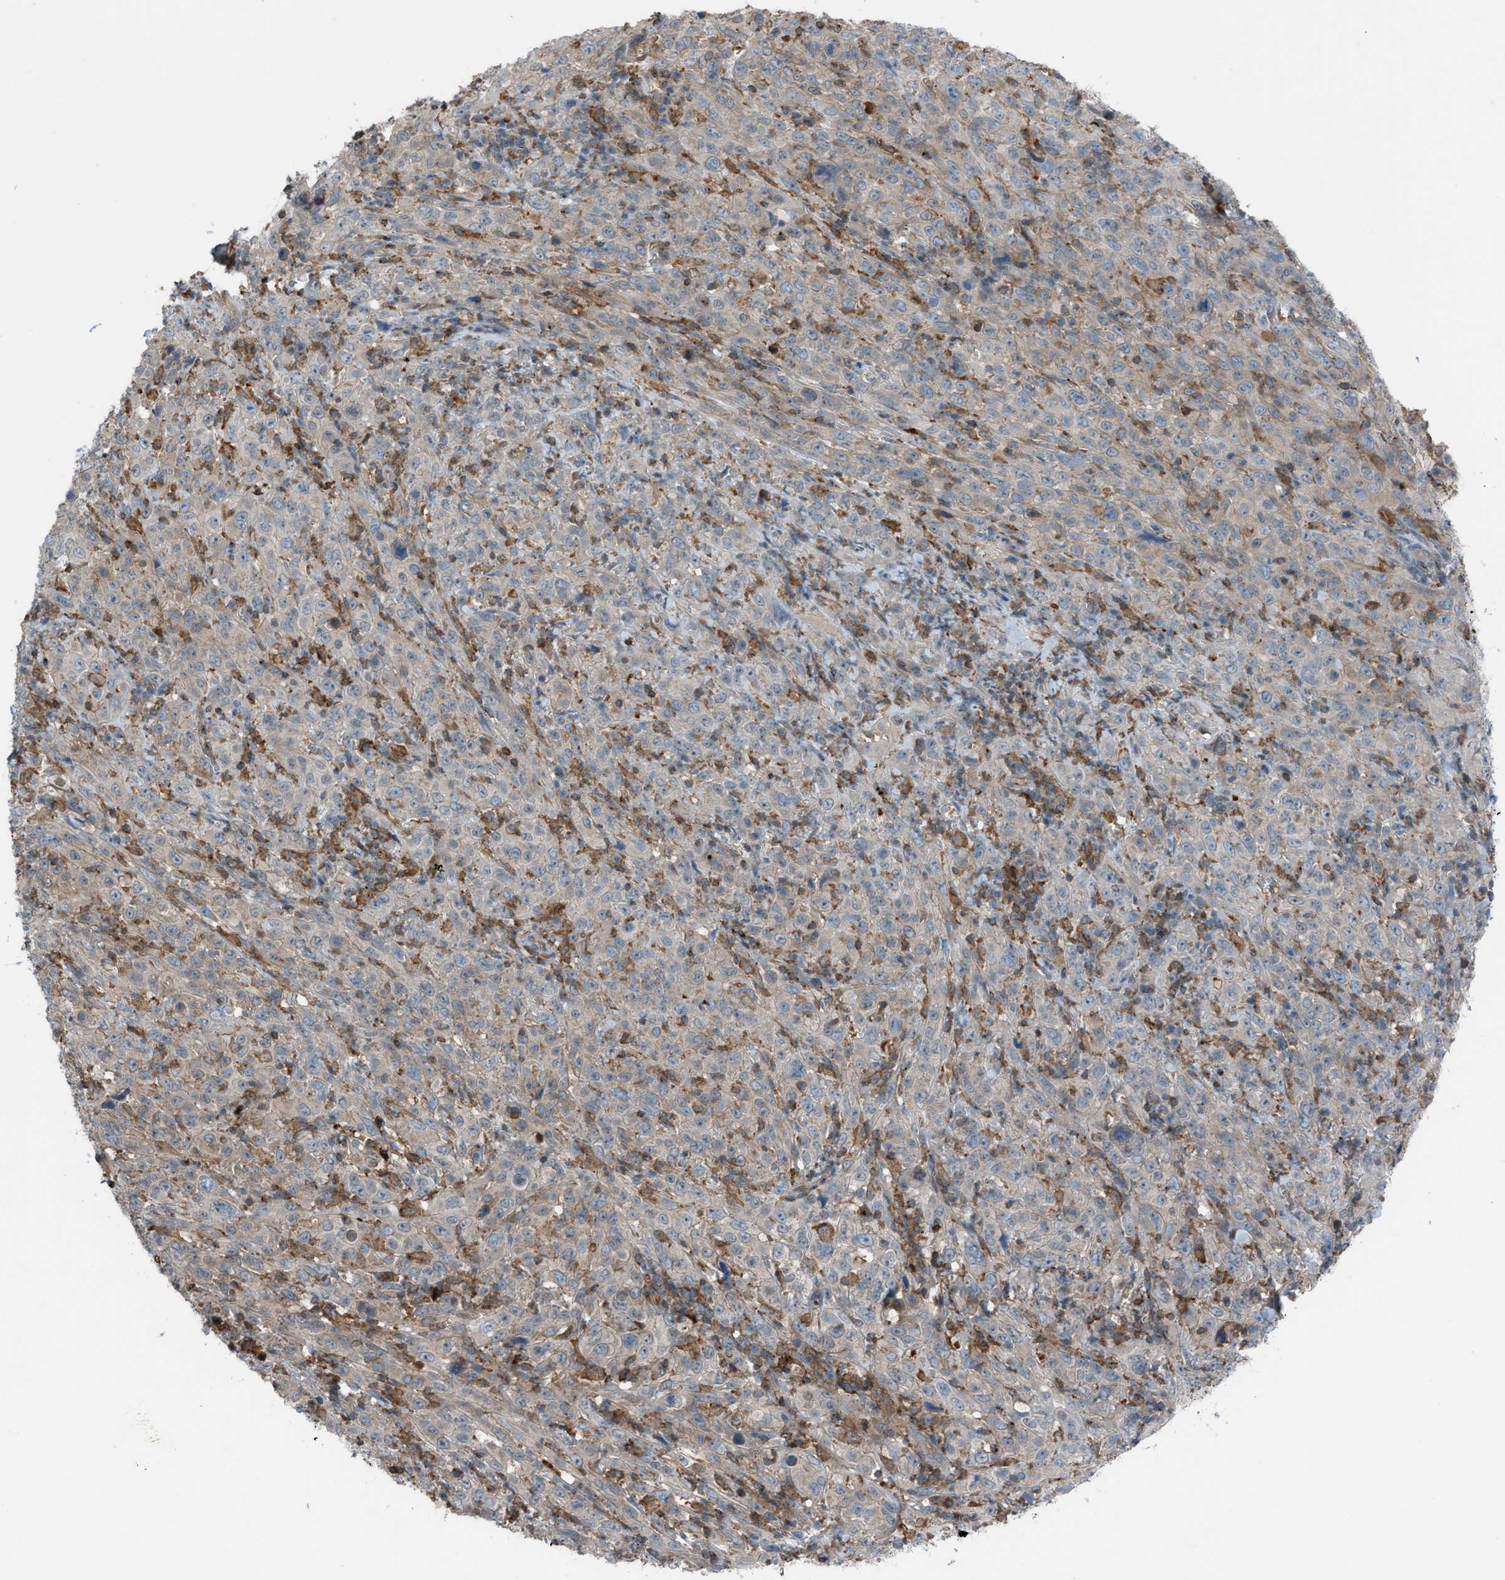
{"staining": {"intensity": "moderate", "quantity": "25%-75%", "location": "cytoplasmic/membranous"}, "tissue": "cervical cancer", "cell_type": "Tumor cells", "image_type": "cancer", "snomed": [{"axis": "morphology", "description": "Squamous cell carcinoma, NOS"}, {"axis": "topography", "description": "Cervix"}], "caption": "DAB immunohistochemical staining of squamous cell carcinoma (cervical) displays moderate cytoplasmic/membranous protein positivity in approximately 25%-75% of tumor cells.", "gene": "DYRK1A", "patient": {"sex": "female", "age": 46}}